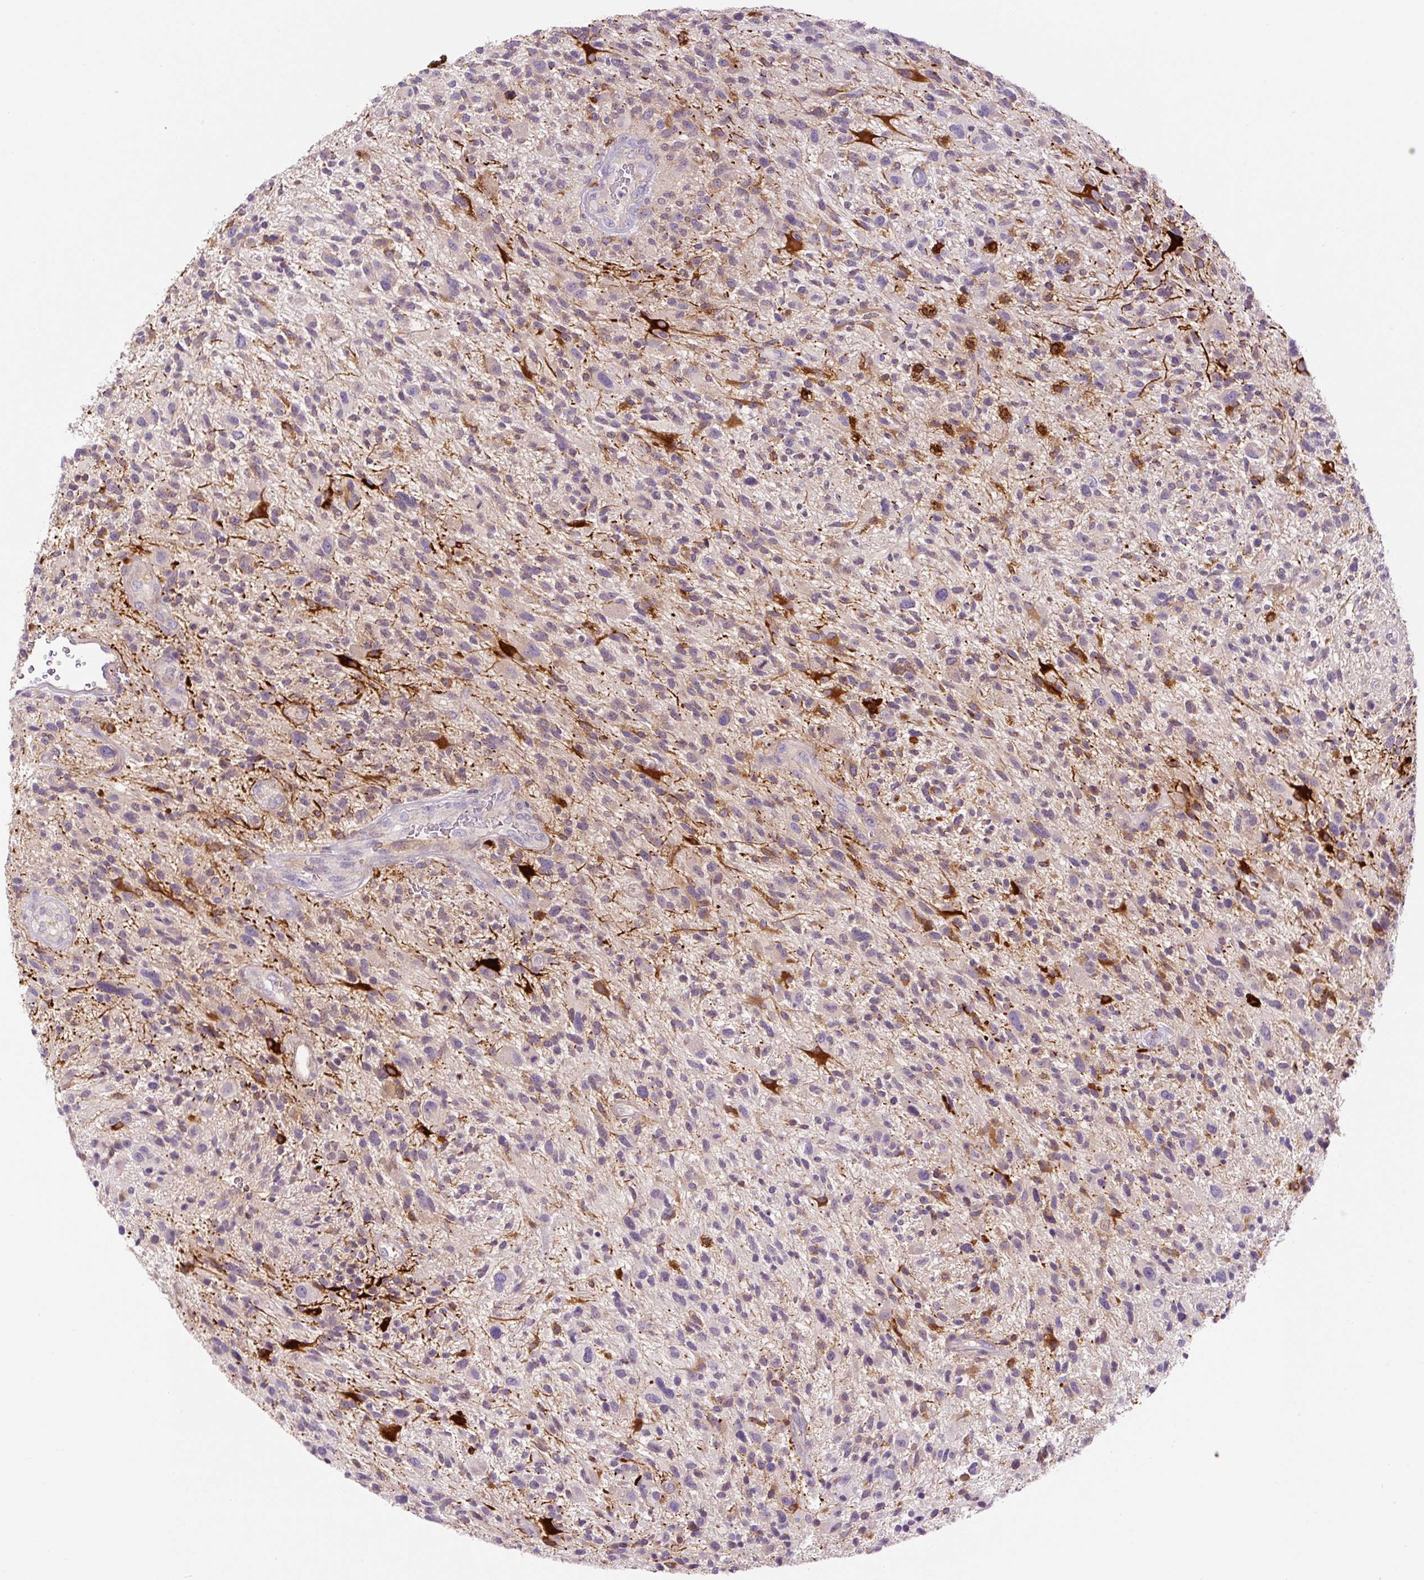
{"staining": {"intensity": "weak", "quantity": "<25%", "location": "cytoplasmic/membranous"}, "tissue": "glioma", "cell_type": "Tumor cells", "image_type": "cancer", "snomed": [{"axis": "morphology", "description": "Glioma, malignant, High grade"}, {"axis": "topography", "description": "Brain"}], "caption": "Immunohistochemistry (IHC) image of neoplastic tissue: malignant glioma (high-grade) stained with DAB (3,3'-diaminobenzidine) reveals no significant protein positivity in tumor cells.", "gene": "FUT10", "patient": {"sex": "male", "age": 47}}